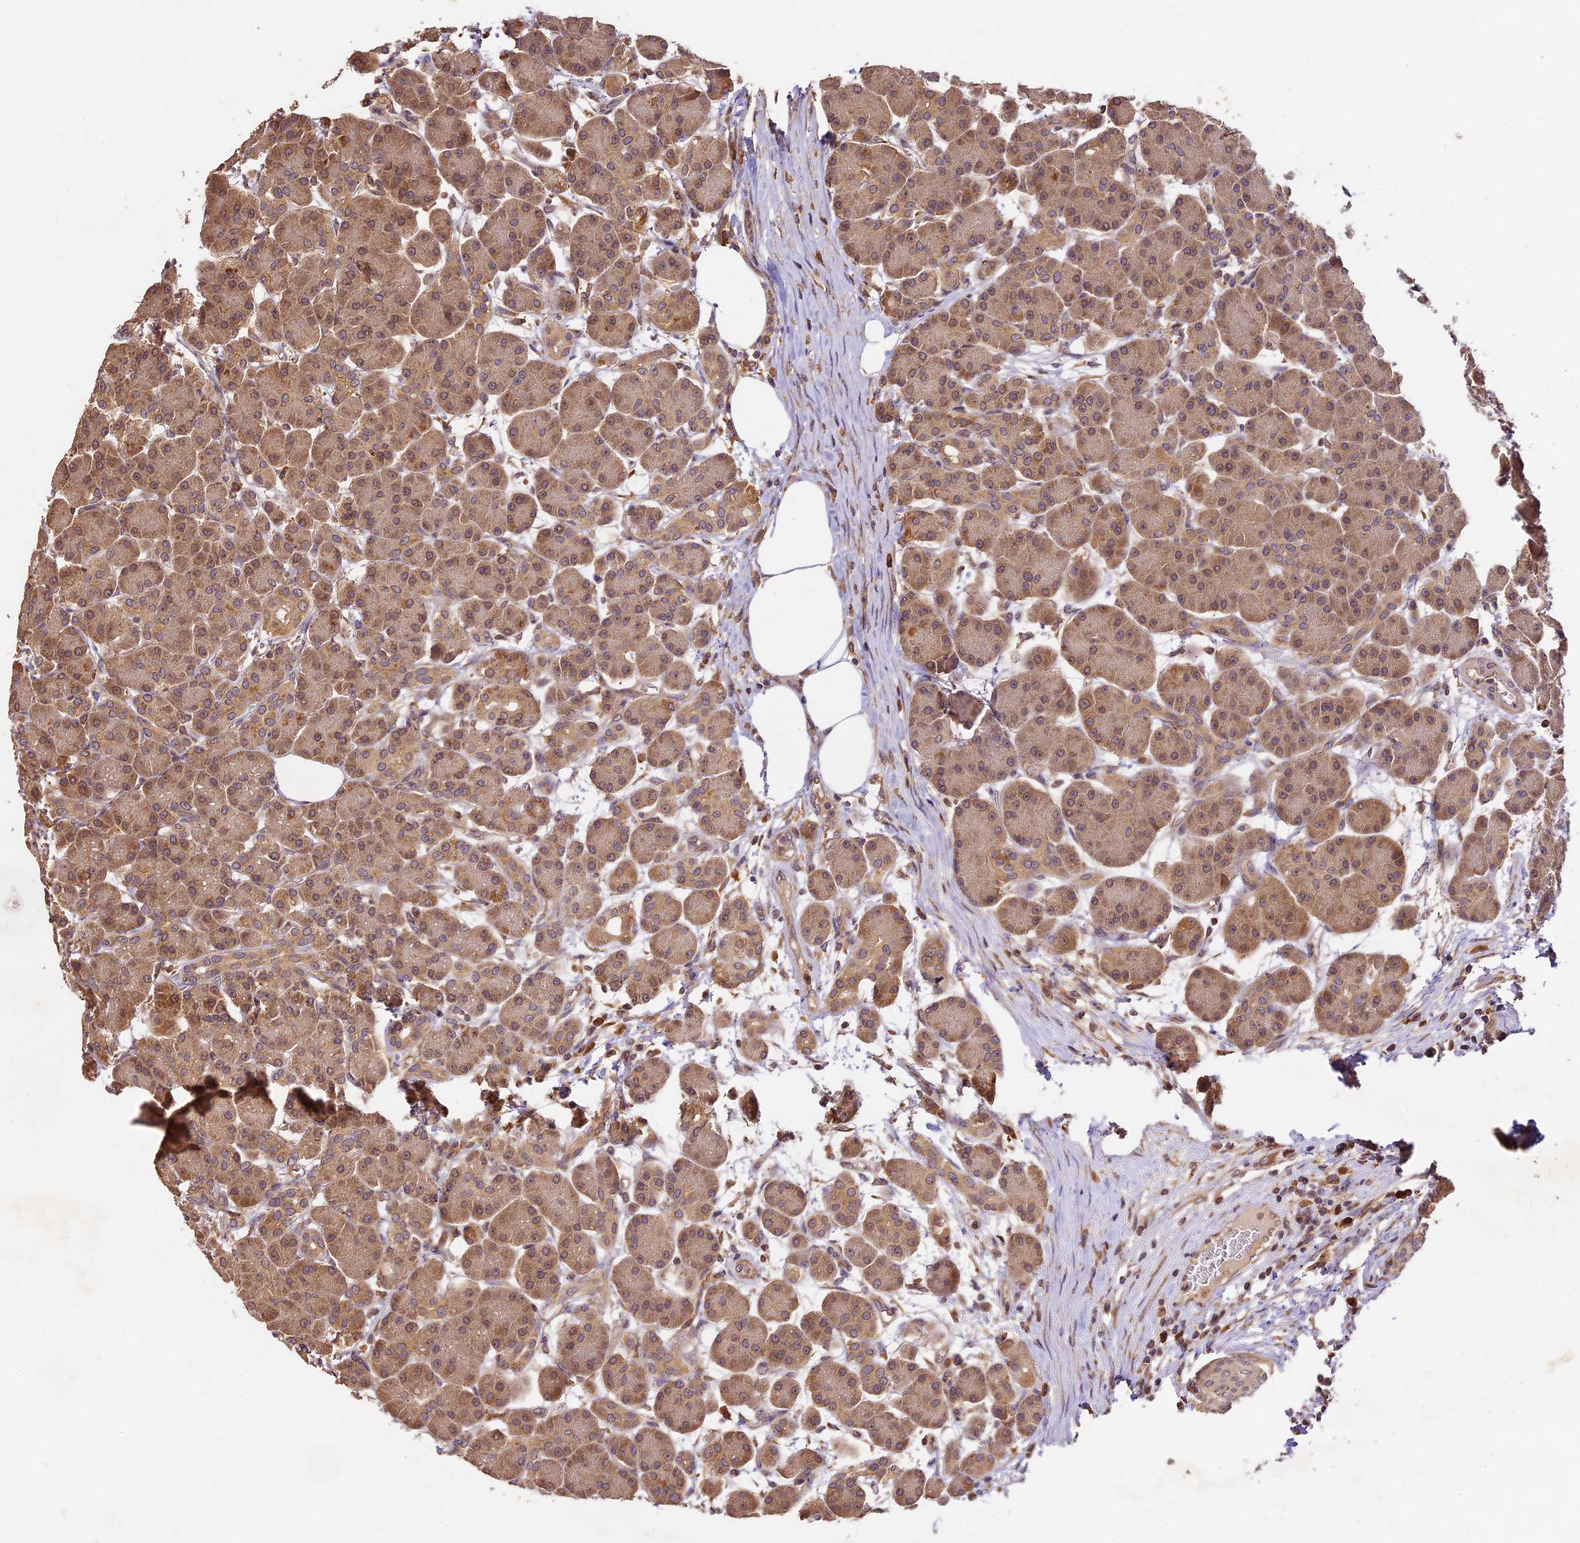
{"staining": {"intensity": "moderate", "quantity": ">75%", "location": "cytoplasmic/membranous"}, "tissue": "pancreas", "cell_type": "Exocrine glandular cells", "image_type": "normal", "snomed": [{"axis": "morphology", "description": "Normal tissue, NOS"}, {"axis": "topography", "description": "Pancreas"}], "caption": "This micrograph demonstrates benign pancreas stained with IHC to label a protein in brown. The cytoplasmic/membranous of exocrine glandular cells show moderate positivity for the protein. Nuclei are counter-stained blue.", "gene": "BRAP", "patient": {"sex": "male", "age": 63}}